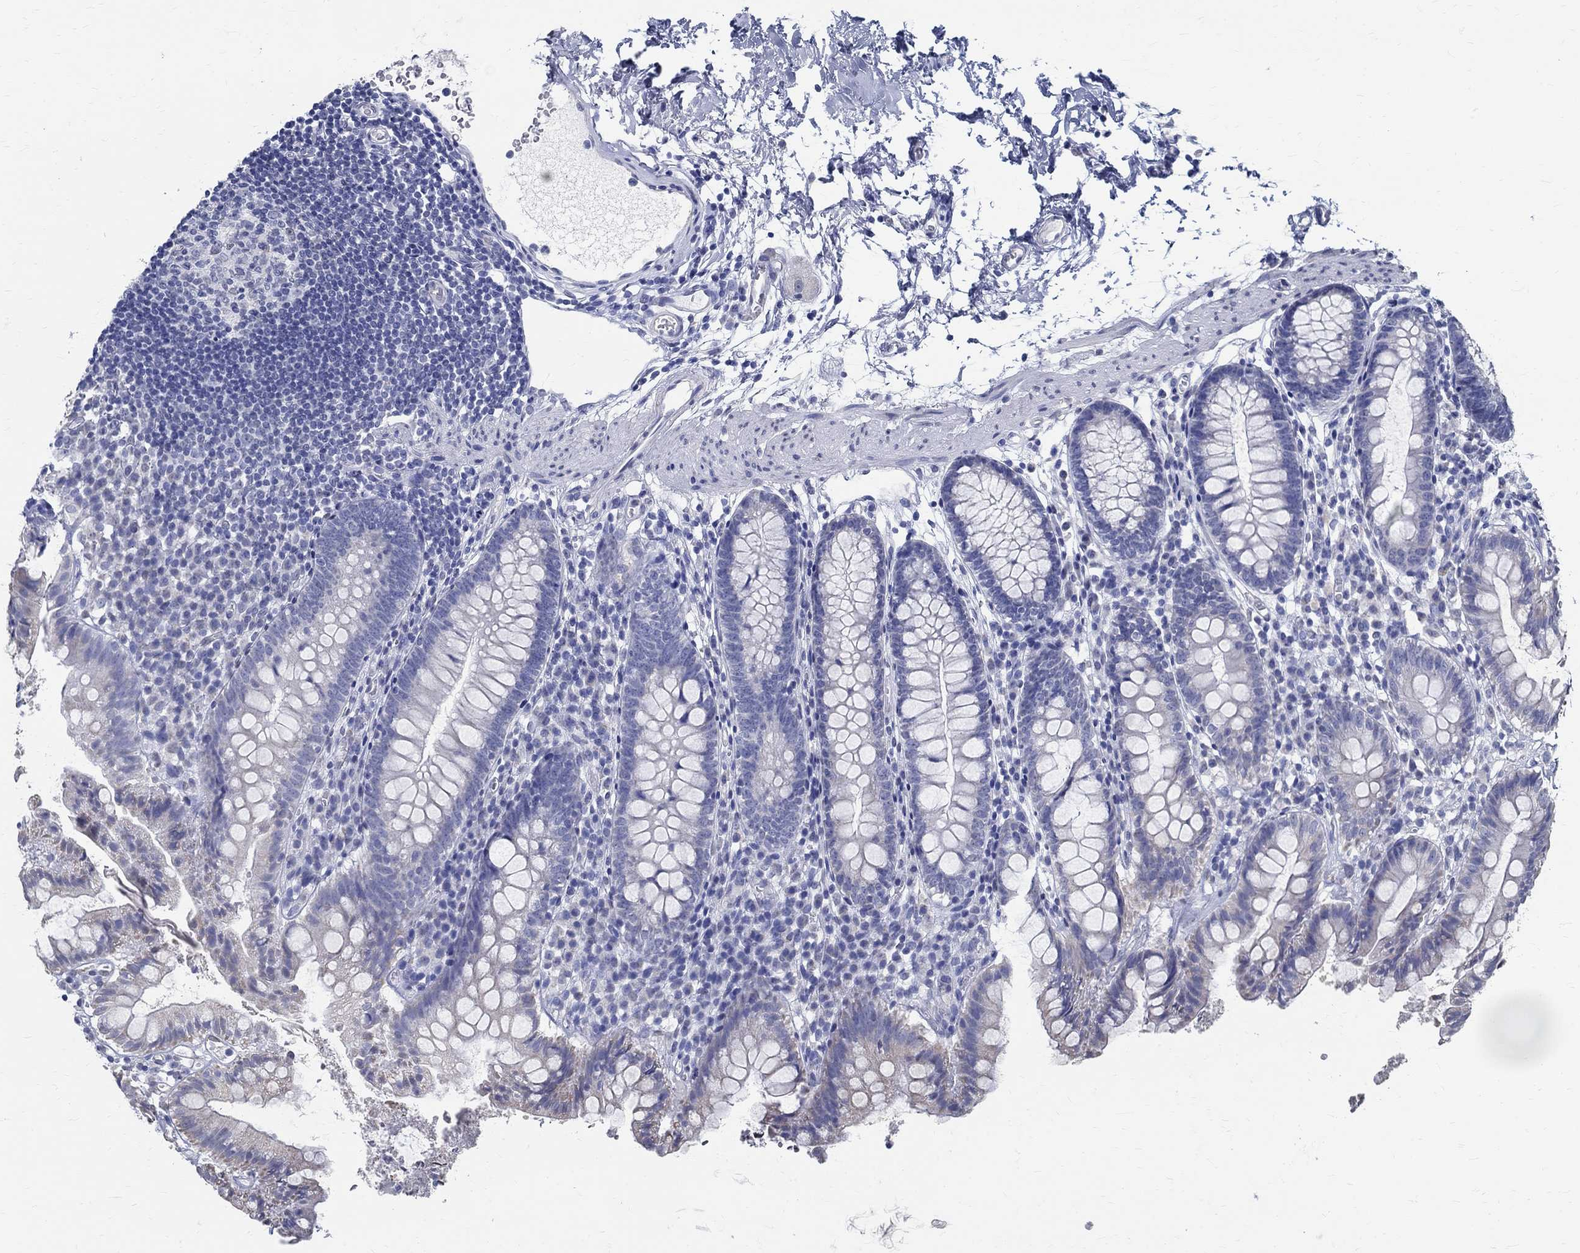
{"staining": {"intensity": "negative", "quantity": "none", "location": "none"}, "tissue": "small intestine", "cell_type": "Glandular cells", "image_type": "normal", "snomed": [{"axis": "morphology", "description": "Normal tissue, NOS"}, {"axis": "topography", "description": "Small intestine"}], "caption": "Protein analysis of benign small intestine displays no significant staining in glandular cells. (DAB immunohistochemistry (IHC), high magnification).", "gene": "TSPAN16", "patient": {"sex": "female", "age": 90}}